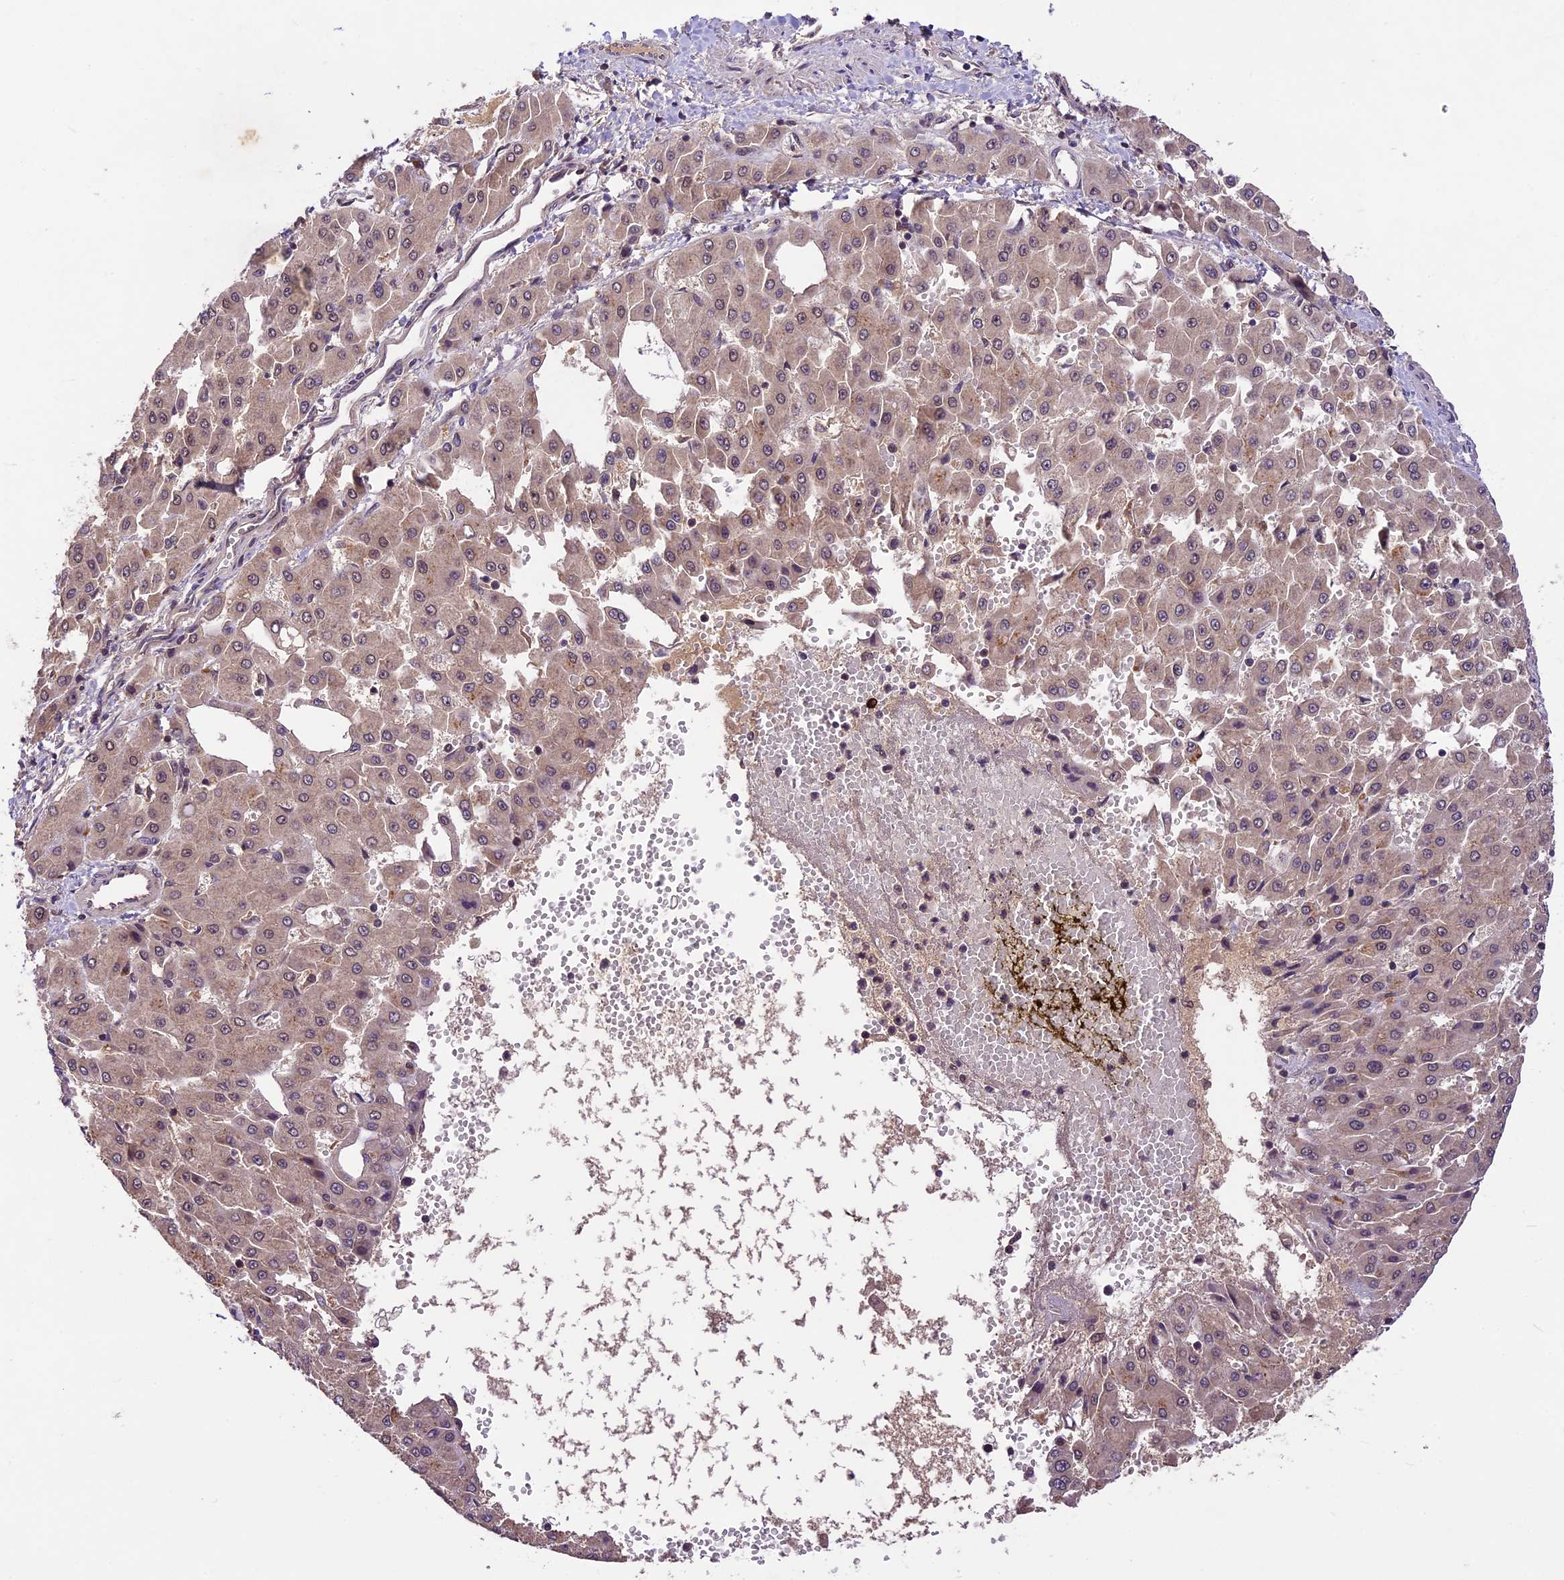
{"staining": {"intensity": "weak", "quantity": "25%-75%", "location": "cytoplasmic/membranous"}, "tissue": "liver cancer", "cell_type": "Tumor cells", "image_type": "cancer", "snomed": [{"axis": "morphology", "description": "Carcinoma, Hepatocellular, NOS"}, {"axis": "topography", "description": "Liver"}], "caption": "A histopathology image of liver cancer stained for a protein exhibits weak cytoplasmic/membranous brown staining in tumor cells. Using DAB (3,3'-diaminobenzidine) (brown) and hematoxylin (blue) stains, captured at high magnification using brightfield microscopy.", "gene": "ATP10A", "patient": {"sex": "male", "age": 47}}